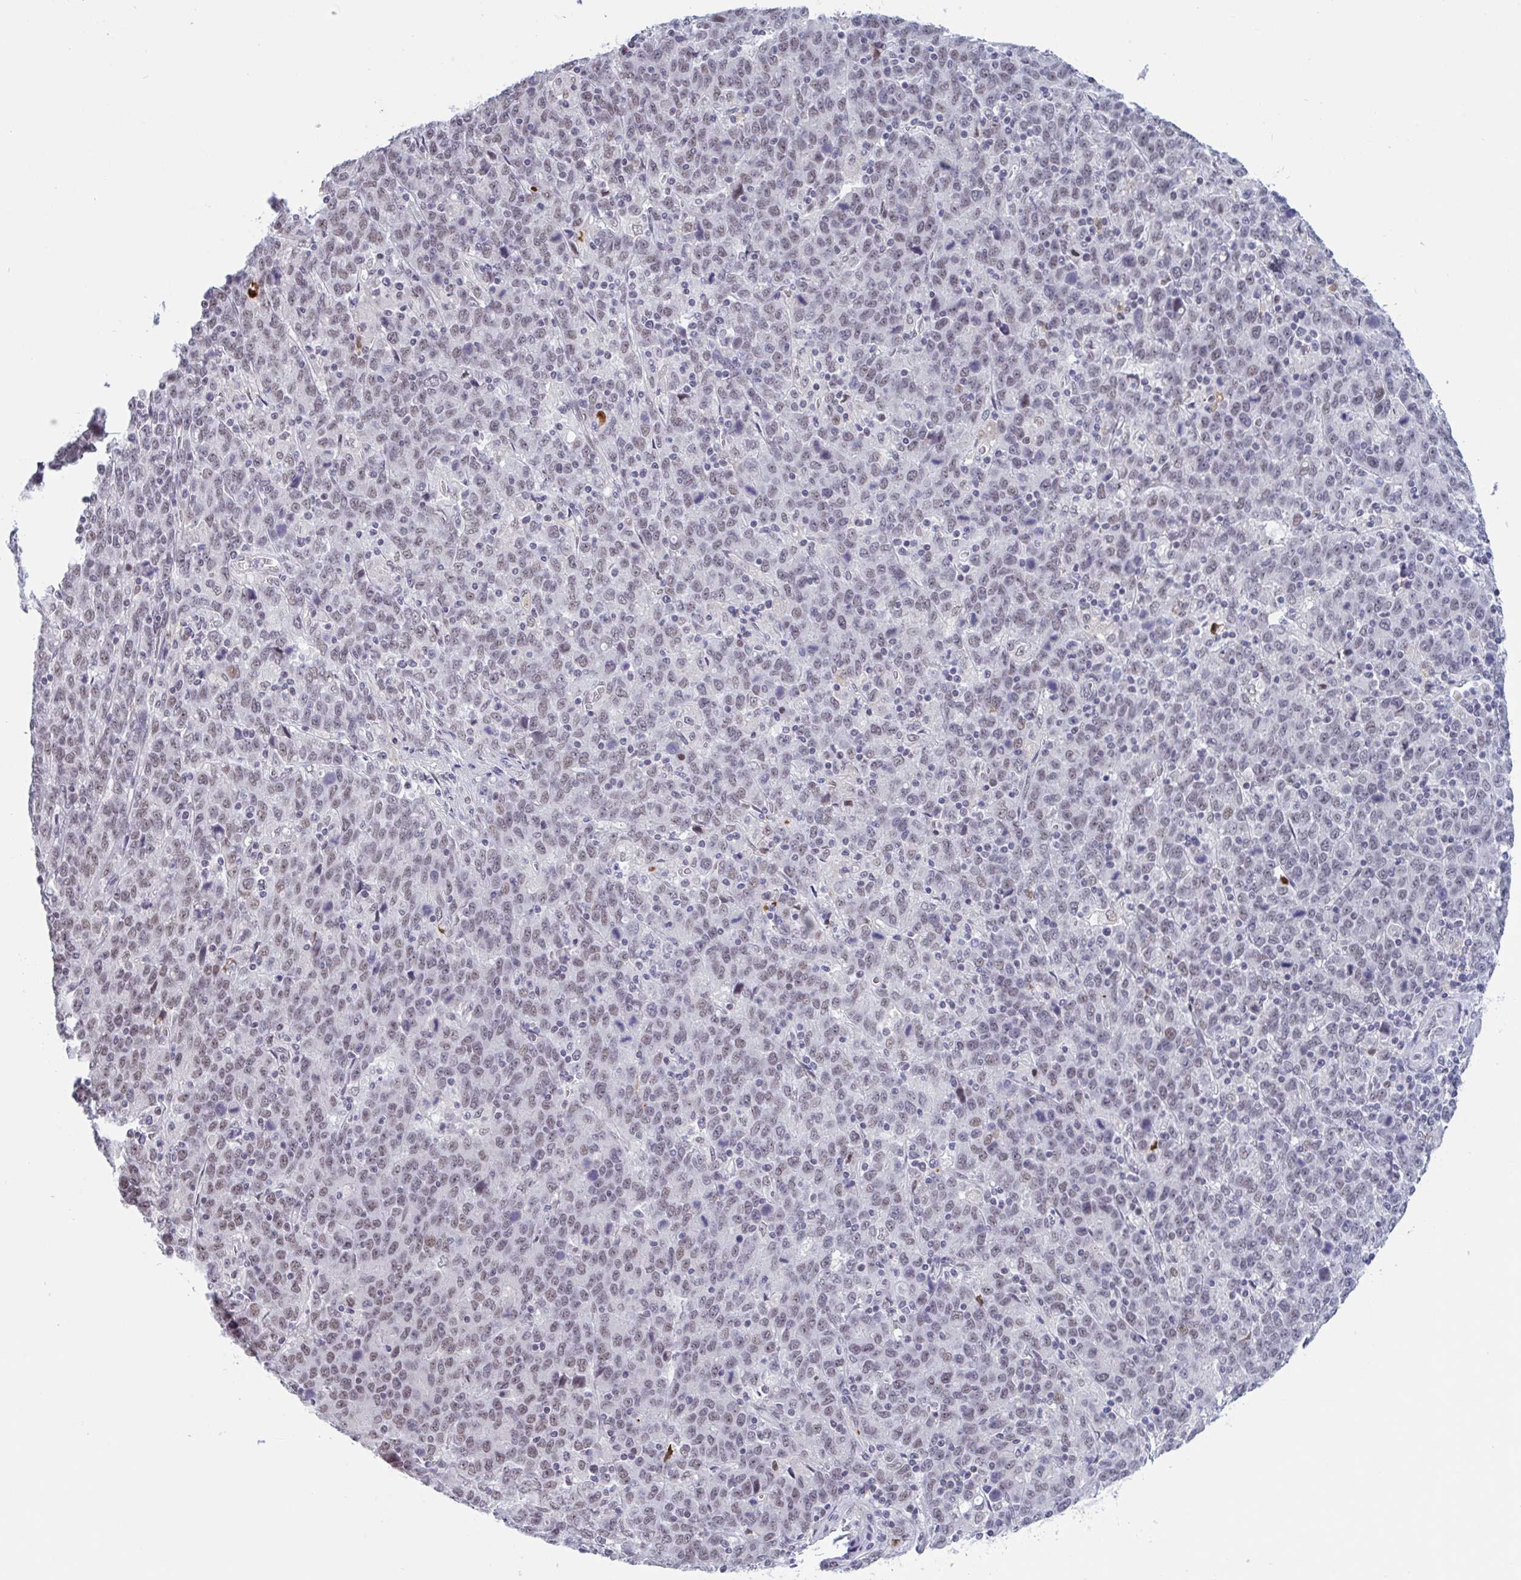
{"staining": {"intensity": "weak", "quantity": ">75%", "location": "nuclear"}, "tissue": "stomach cancer", "cell_type": "Tumor cells", "image_type": "cancer", "snomed": [{"axis": "morphology", "description": "Adenocarcinoma, NOS"}, {"axis": "topography", "description": "Stomach, upper"}], "caption": "Immunohistochemistry photomicrograph of human stomach cancer (adenocarcinoma) stained for a protein (brown), which reveals low levels of weak nuclear positivity in about >75% of tumor cells.", "gene": "PLG", "patient": {"sex": "male", "age": 69}}